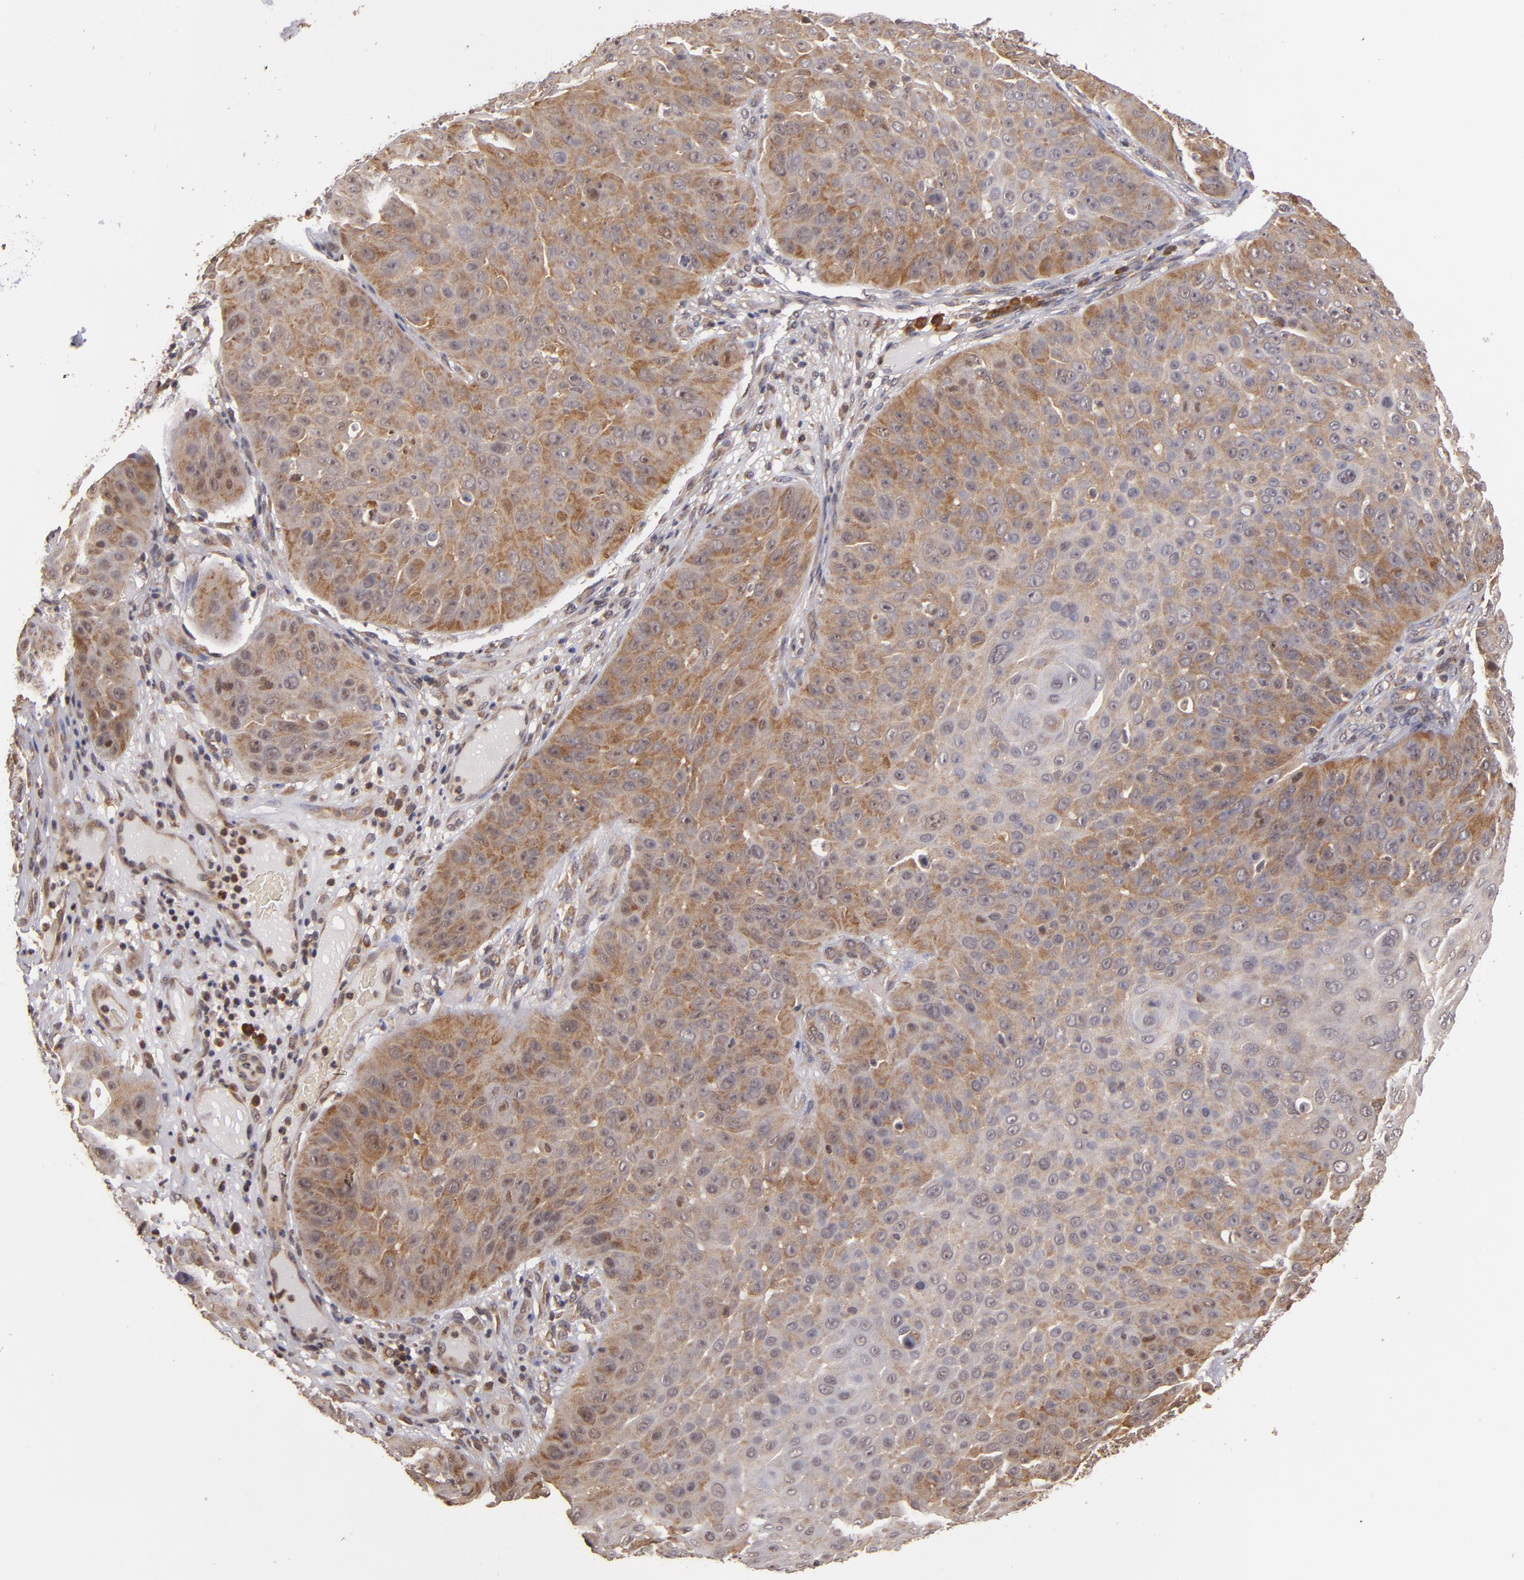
{"staining": {"intensity": "moderate", "quantity": ">75%", "location": "cytoplasmic/membranous"}, "tissue": "skin cancer", "cell_type": "Tumor cells", "image_type": "cancer", "snomed": [{"axis": "morphology", "description": "Squamous cell carcinoma, NOS"}, {"axis": "topography", "description": "Skin"}], "caption": "DAB immunohistochemical staining of skin cancer (squamous cell carcinoma) demonstrates moderate cytoplasmic/membranous protein positivity in approximately >75% of tumor cells.", "gene": "MAPK3", "patient": {"sex": "male", "age": 82}}